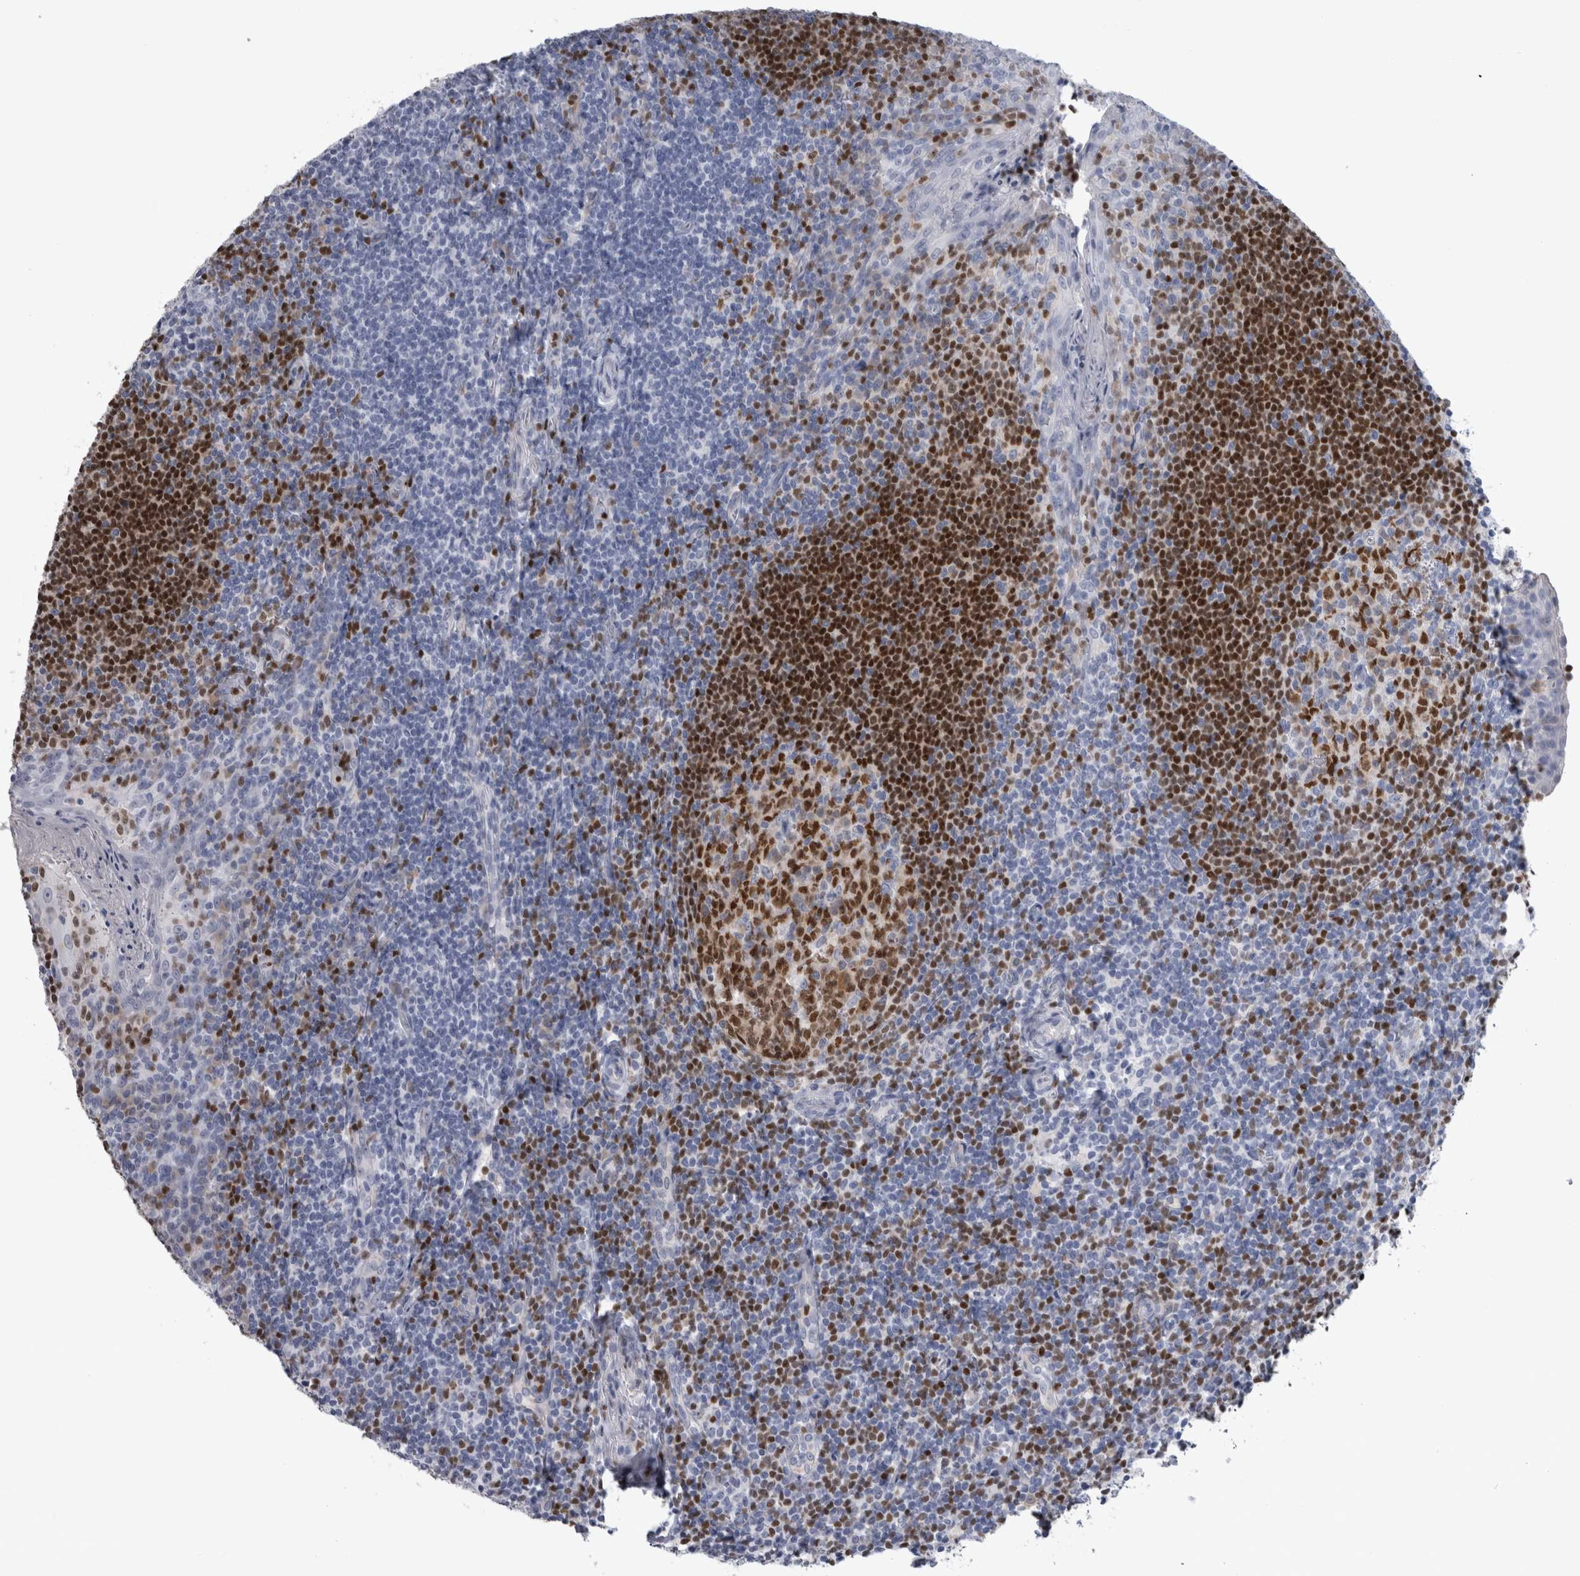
{"staining": {"intensity": "moderate", "quantity": "25%-75%", "location": "nuclear"}, "tissue": "tonsil", "cell_type": "Germinal center cells", "image_type": "normal", "snomed": [{"axis": "morphology", "description": "Normal tissue, NOS"}, {"axis": "topography", "description": "Tonsil"}], "caption": "DAB (3,3'-diaminobenzidine) immunohistochemical staining of unremarkable human tonsil exhibits moderate nuclear protein staining in about 25%-75% of germinal center cells. Immunohistochemistry stains the protein of interest in brown and the nuclei are stained blue.", "gene": "PAX5", "patient": {"sex": "male", "age": 27}}